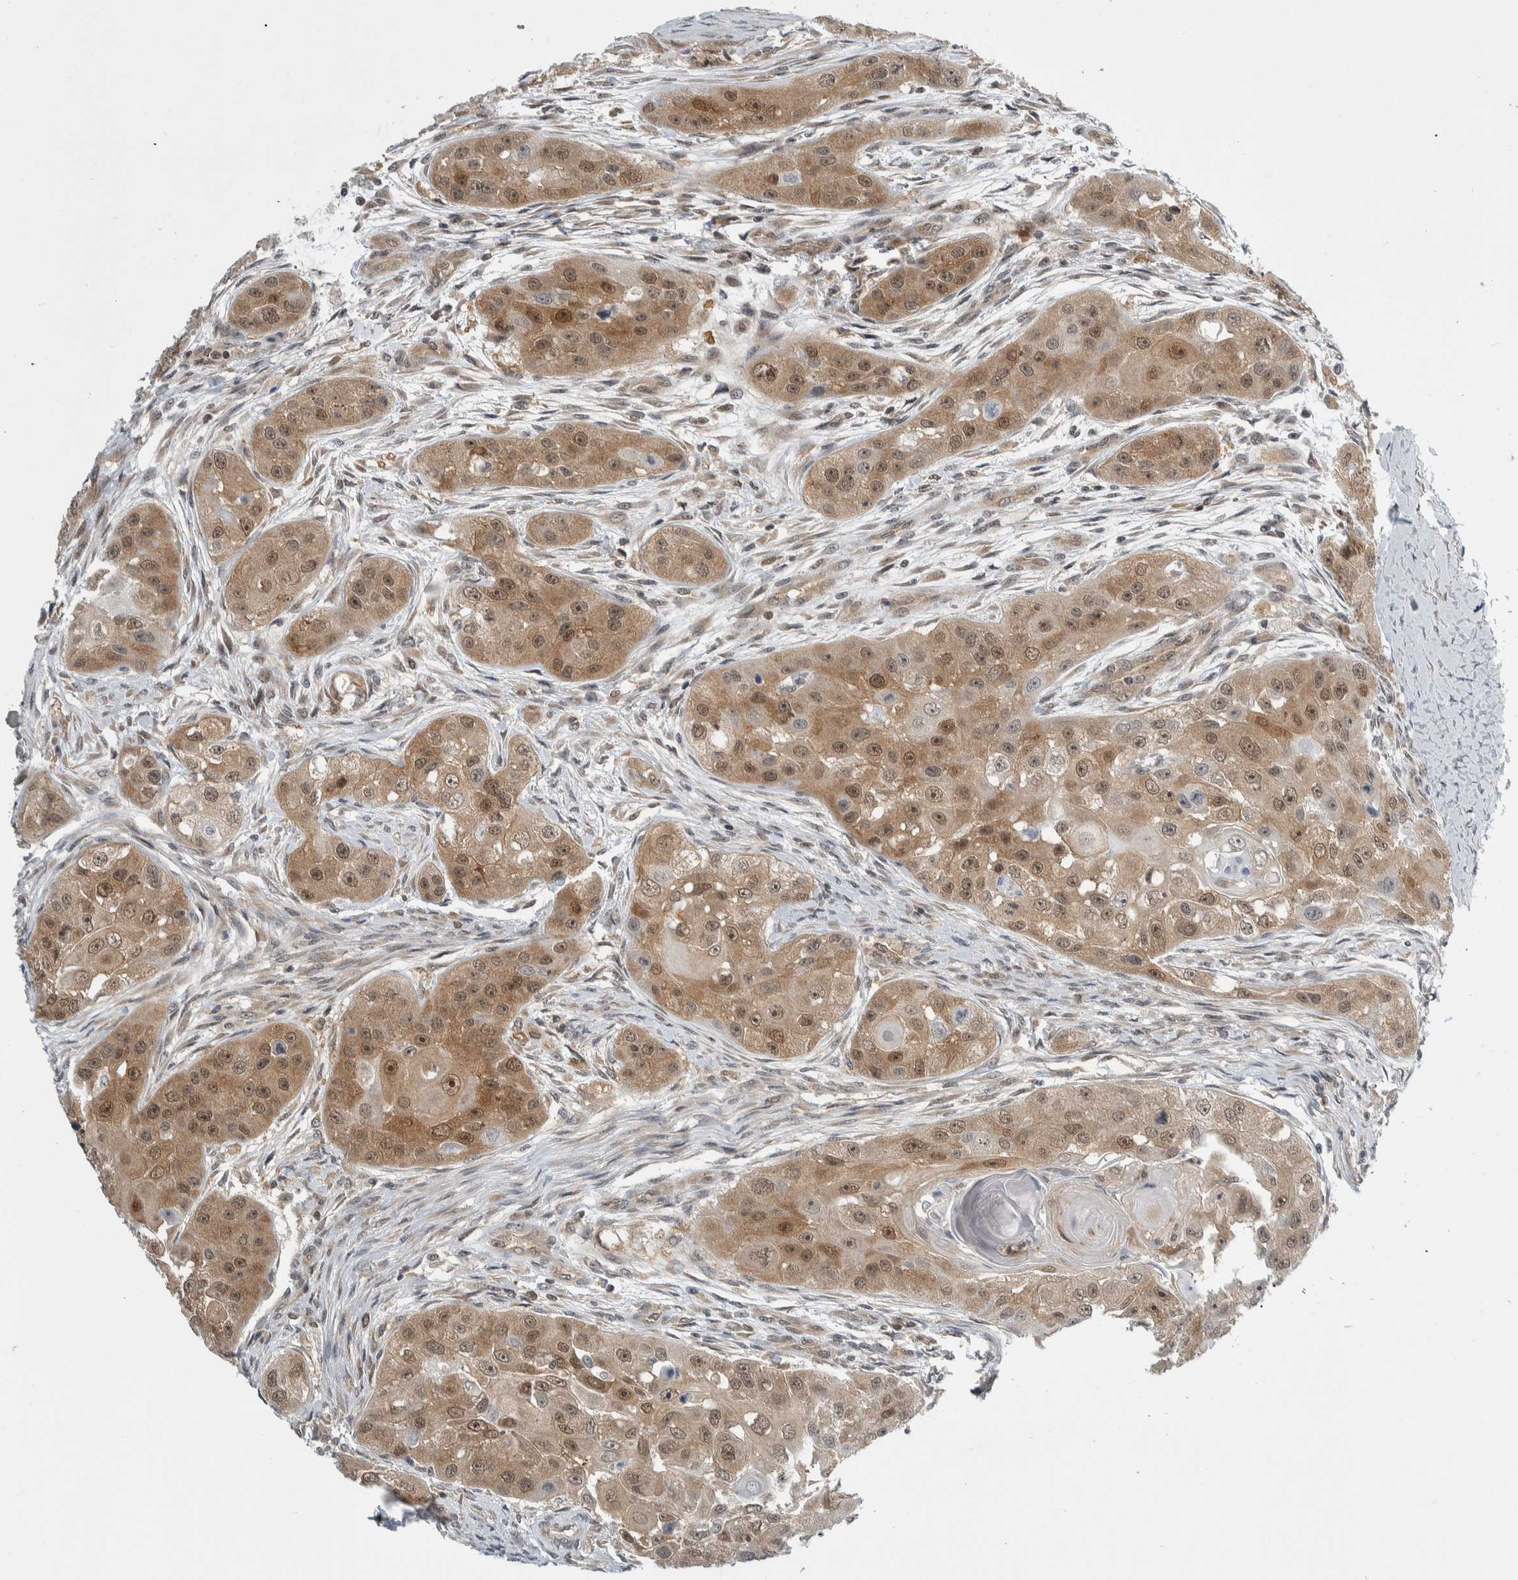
{"staining": {"intensity": "moderate", "quantity": ">75%", "location": "cytoplasmic/membranous,nuclear"}, "tissue": "head and neck cancer", "cell_type": "Tumor cells", "image_type": "cancer", "snomed": [{"axis": "morphology", "description": "Normal tissue, NOS"}, {"axis": "morphology", "description": "Squamous cell carcinoma, NOS"}, {"axis": "topography", "description": "Skeletal muscle"}, {"axis": "topography", "description": "Head-Neck"}], "caption": "High-magnification brightfield microscopy of head and neck cancer stained with DAB (3,3'-diaminobenzidine) (brown) and counterstained with hematoxylin (blue). tumor cells exhibit moderate cytoplasmic/membranous and nuclear positivity is identified in about>75% of cells.", "gene": "CCDC43", "patient": {"sex": "male", "age": 51}}